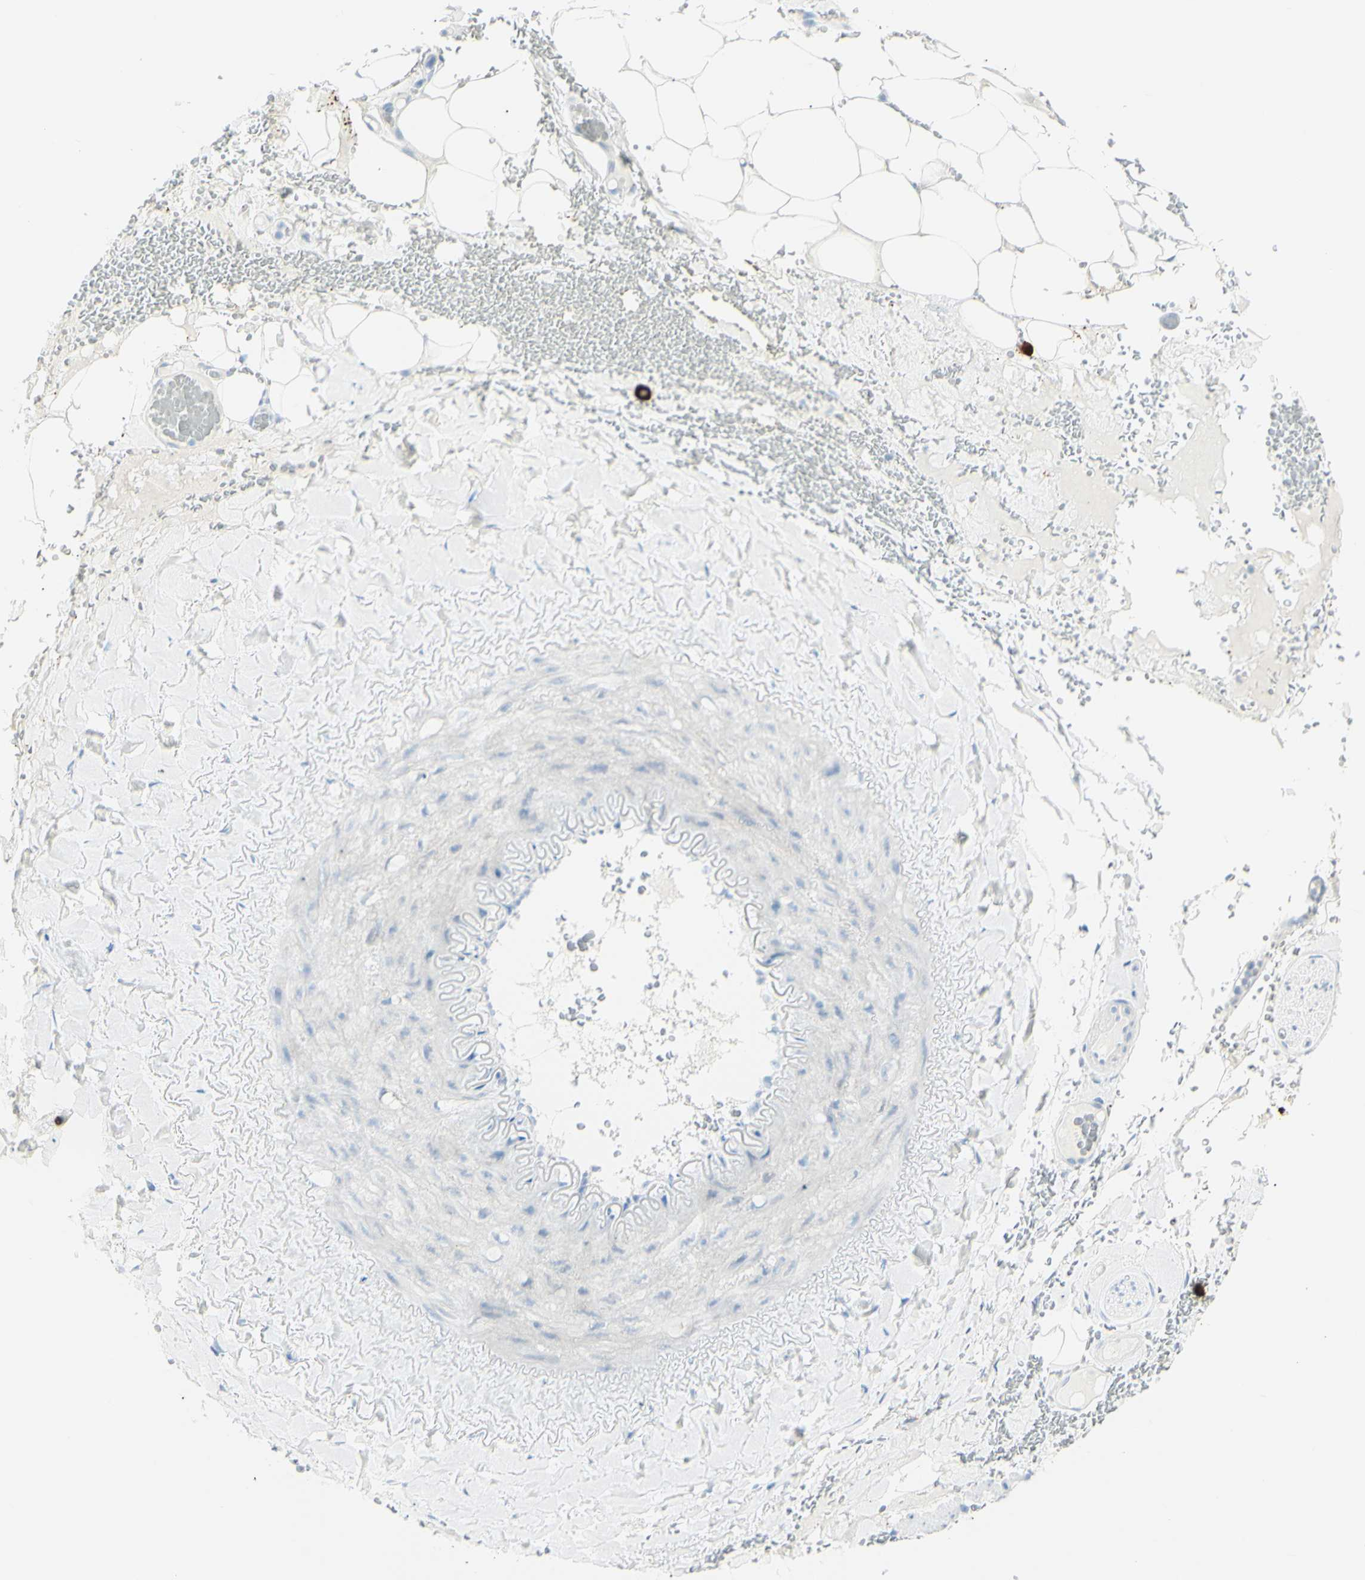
{"staining": {"intensity": "negative", "quantity": "none", "location": "none"}, "tissue": "adipose tissue", "cell_type": "Adipocytes", "image_type": "normal", "snomed": [{"axis": "morphology", "description": "Normal tissue, NOS"}, {"axis": "topography", "description": "Peripheral nerve tissue"}], "caption": "Adipocytes show no significant staining in normal adipose tissue. The staining was performed using DAB to visualize the protein expression in brown, while the nuclei were stained in blue with hematoxylin (Magnification: 20x).", "gene": "LETM1", "patient": {"sex": "male", "age": 70}}